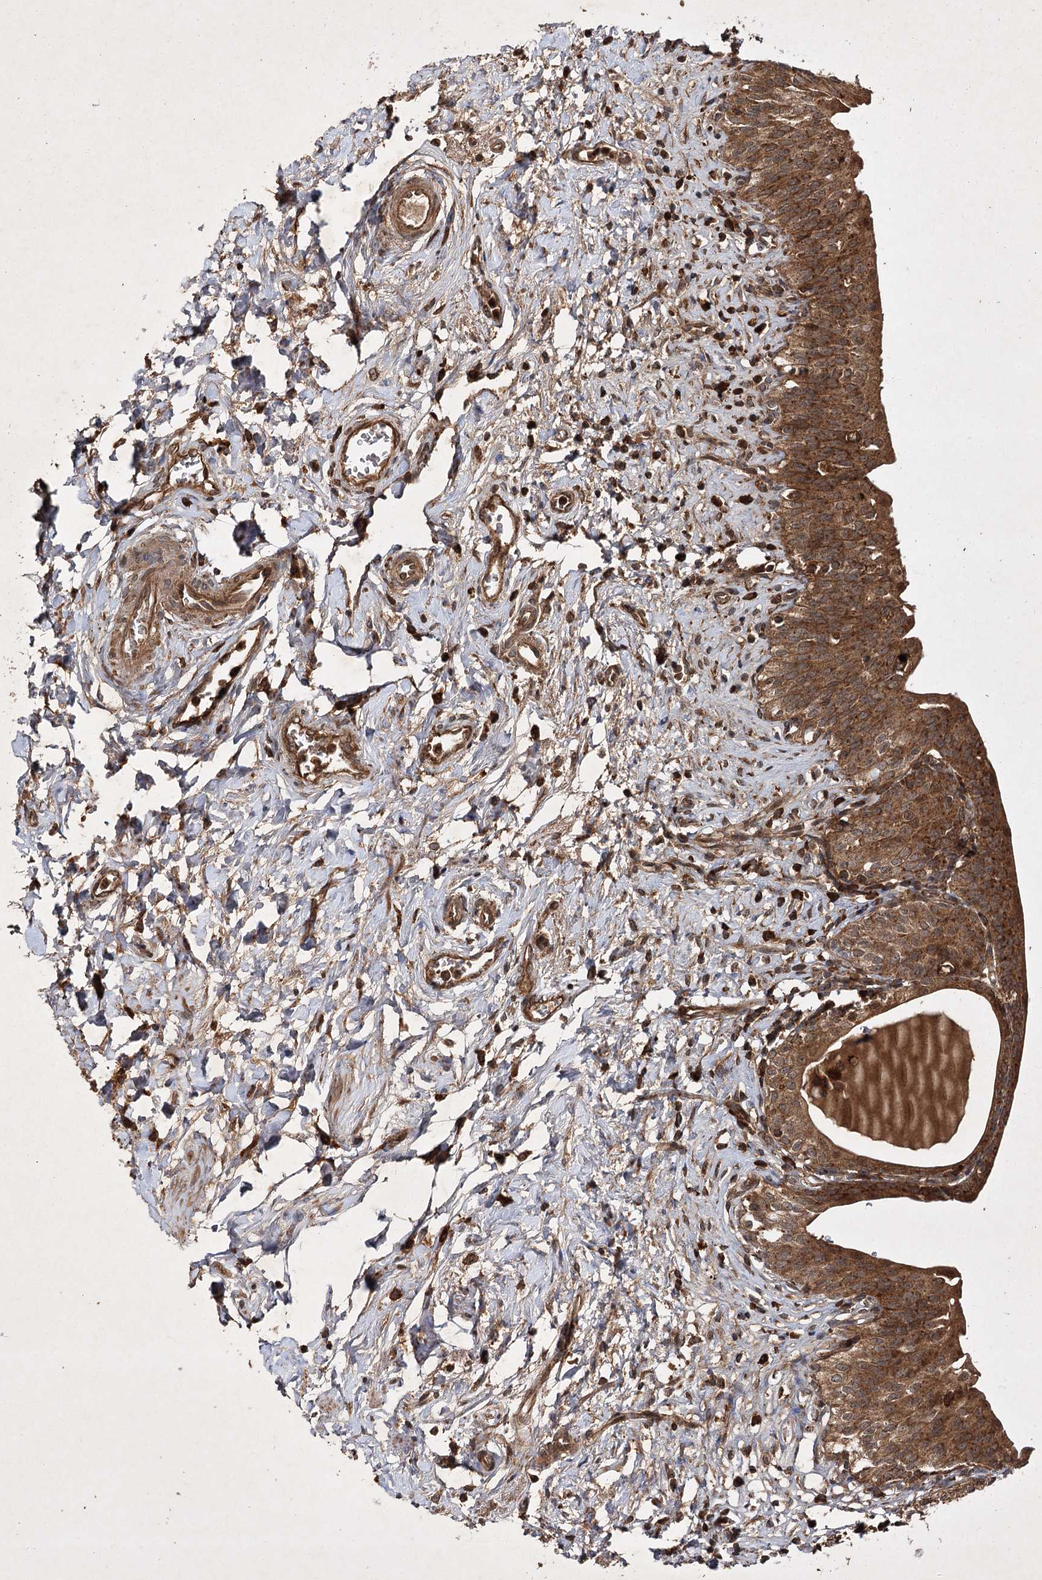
{"staining": {"intensity": "strong", "quantity": ">75%", "location": "cytoplasmic/membranous"}, "tissue": "urinary bladder", "cell_type": "Urothelial cells", "image_type": "normal", "snomed": [{"axis": "morphology", "description": "Normal tissue, NOS"}, {"axis": "topography", "description": "Urinary bladder"}], "caption": "A photomicrograph showing strong cytoplasmic/membranous staining in approximately >75% of urothelial cells in normal urinary bladder, as visualized by brown immunohistochemical staining.", "gene": "DNAJC13", "patient": {"sex": "male", "age": 83}}